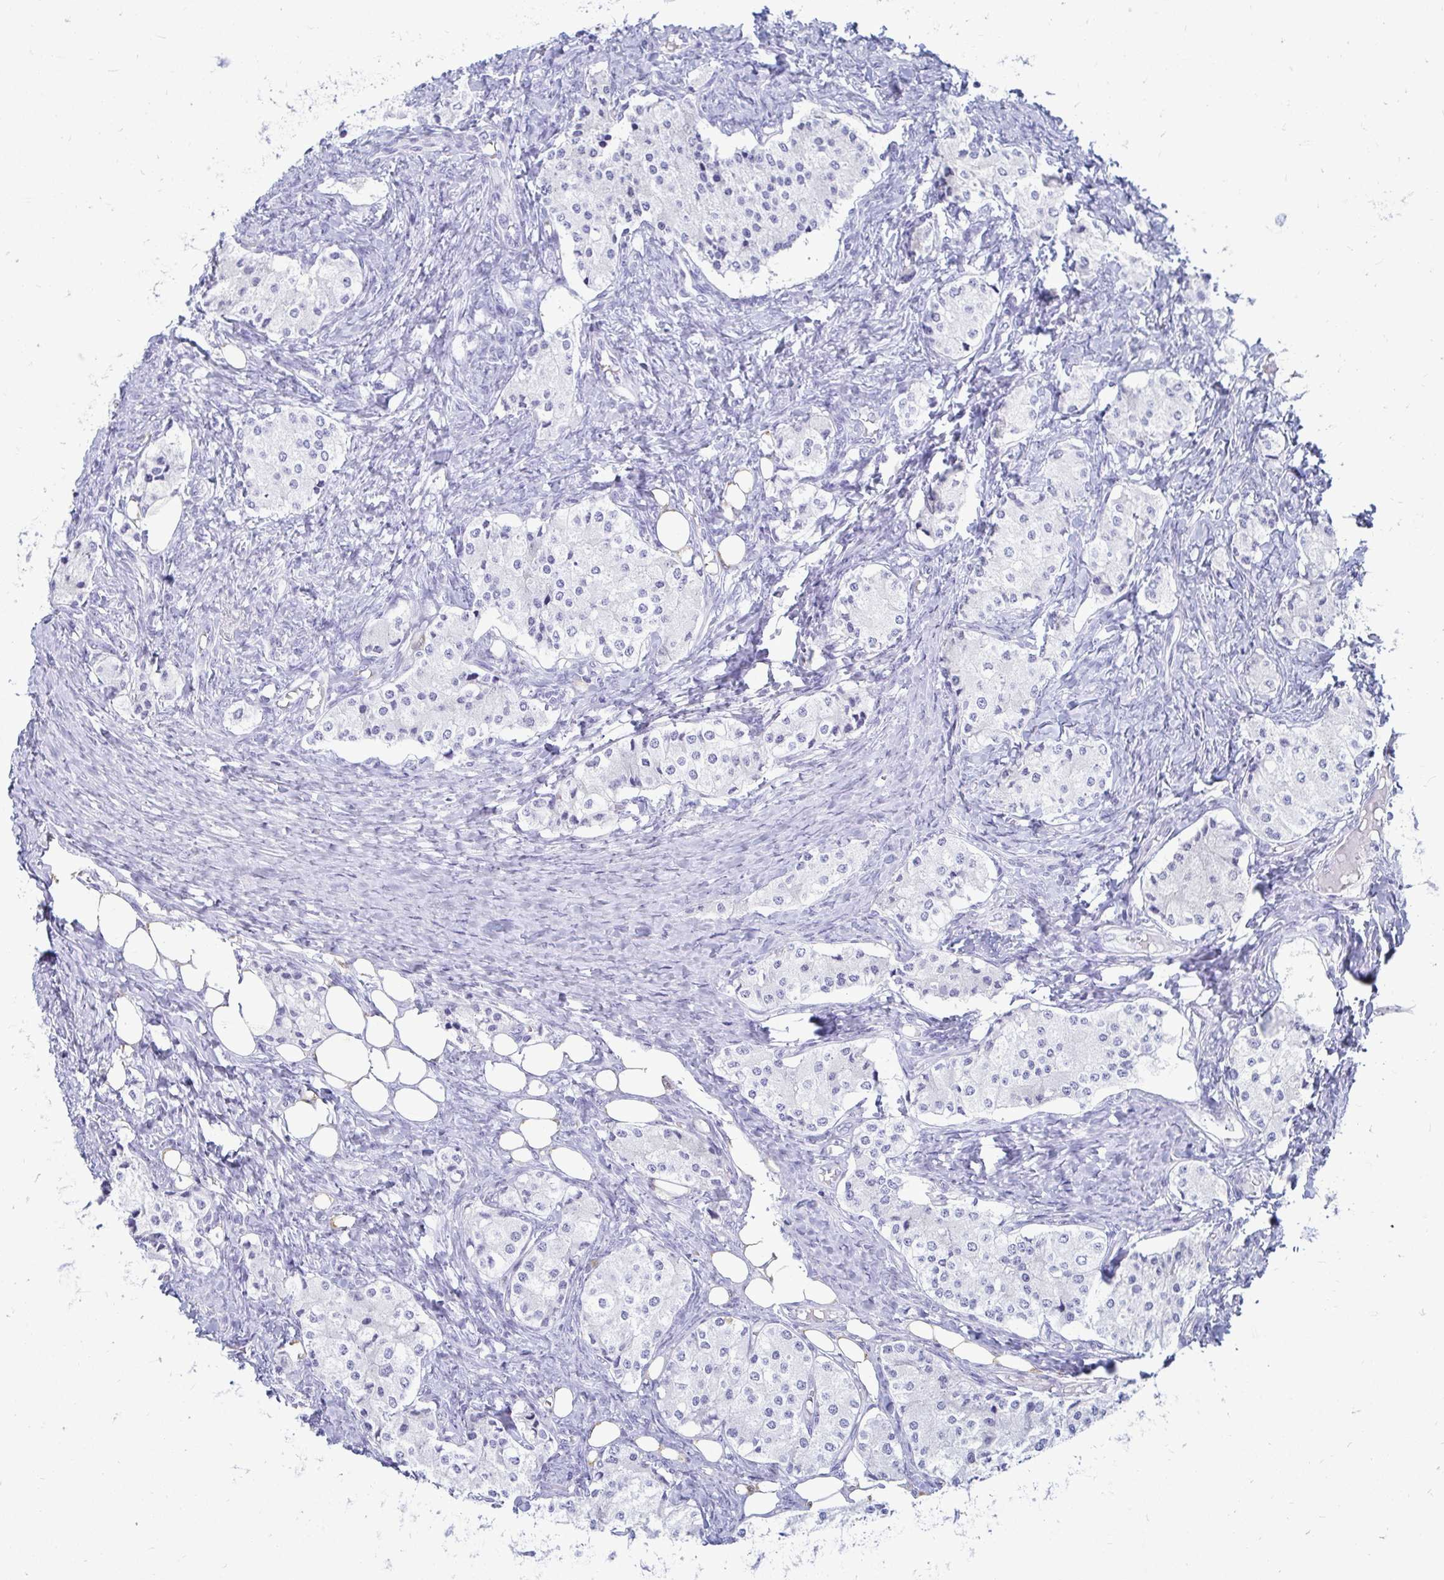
{"staining": {"intensity": "negative", "quantity": "none", "location": "none"}, "tissue": "carcinoid", "cell_type": "Tumor cells", "image_type": "cancer", "snomed": [{"axis": "morphology", "description": "Carcinoid, malignant, NOS"}, {"axis": "topography", "description": "Colon"}], "caption": "Immunohistochemistry (IHC) histopathology image of neoplastic tissue: human carcinoid (malignant) stained with DAB (3,3'-diaminobenzidine) reveals no significant protein staining in tumor cells. The staining is performed using DAB brown chromogen with nuclei counter-stained in using hematoxylin.", "gene": "OR10R2", "patient": {"sex": "female", "age": 52}}